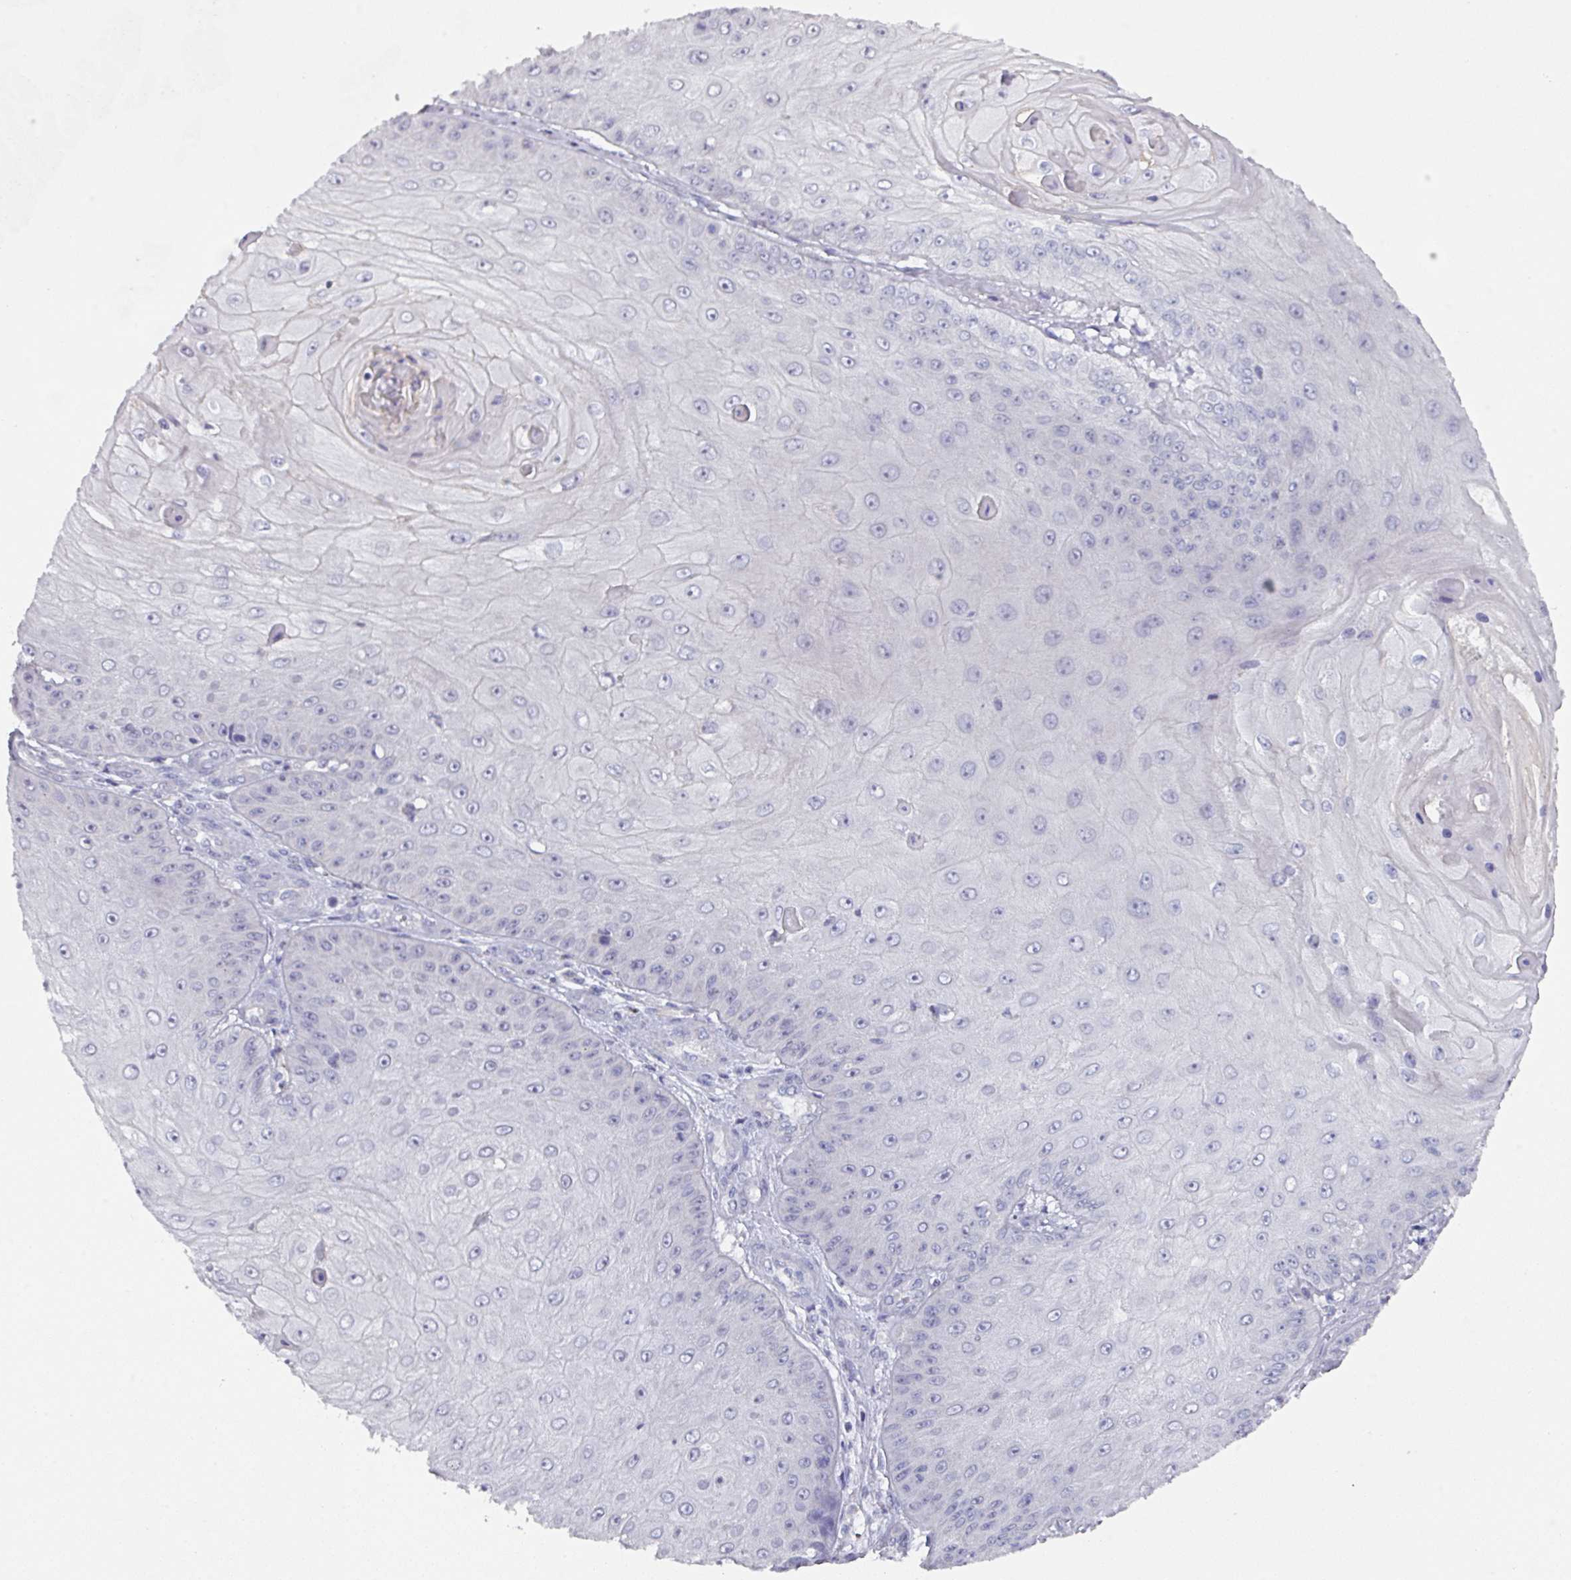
{"staining": {"intensity": "negative", "quantity": "none", "location": "none"}, "tissue": "skin cancer", "cell_type": "Tumor cells", "image_type": "cancer", "snomed": [{"axis": "morphology", "description": "Squamous cell carcinoma, NOS"}, {"axis": "topography", "description": "Skin"}], "caption": "Skin squamous cell carcinoma was stained to show a protein in brown. There is no significant expression in tumor cells. The staining was performed using DAB to visualize the protein expression in brown, while the nuclei were stained in blue with hematoxylin (Magnification: 20x).", "gene": "DCAF12L2", "patient": {"sex": "male", "age": 70}}